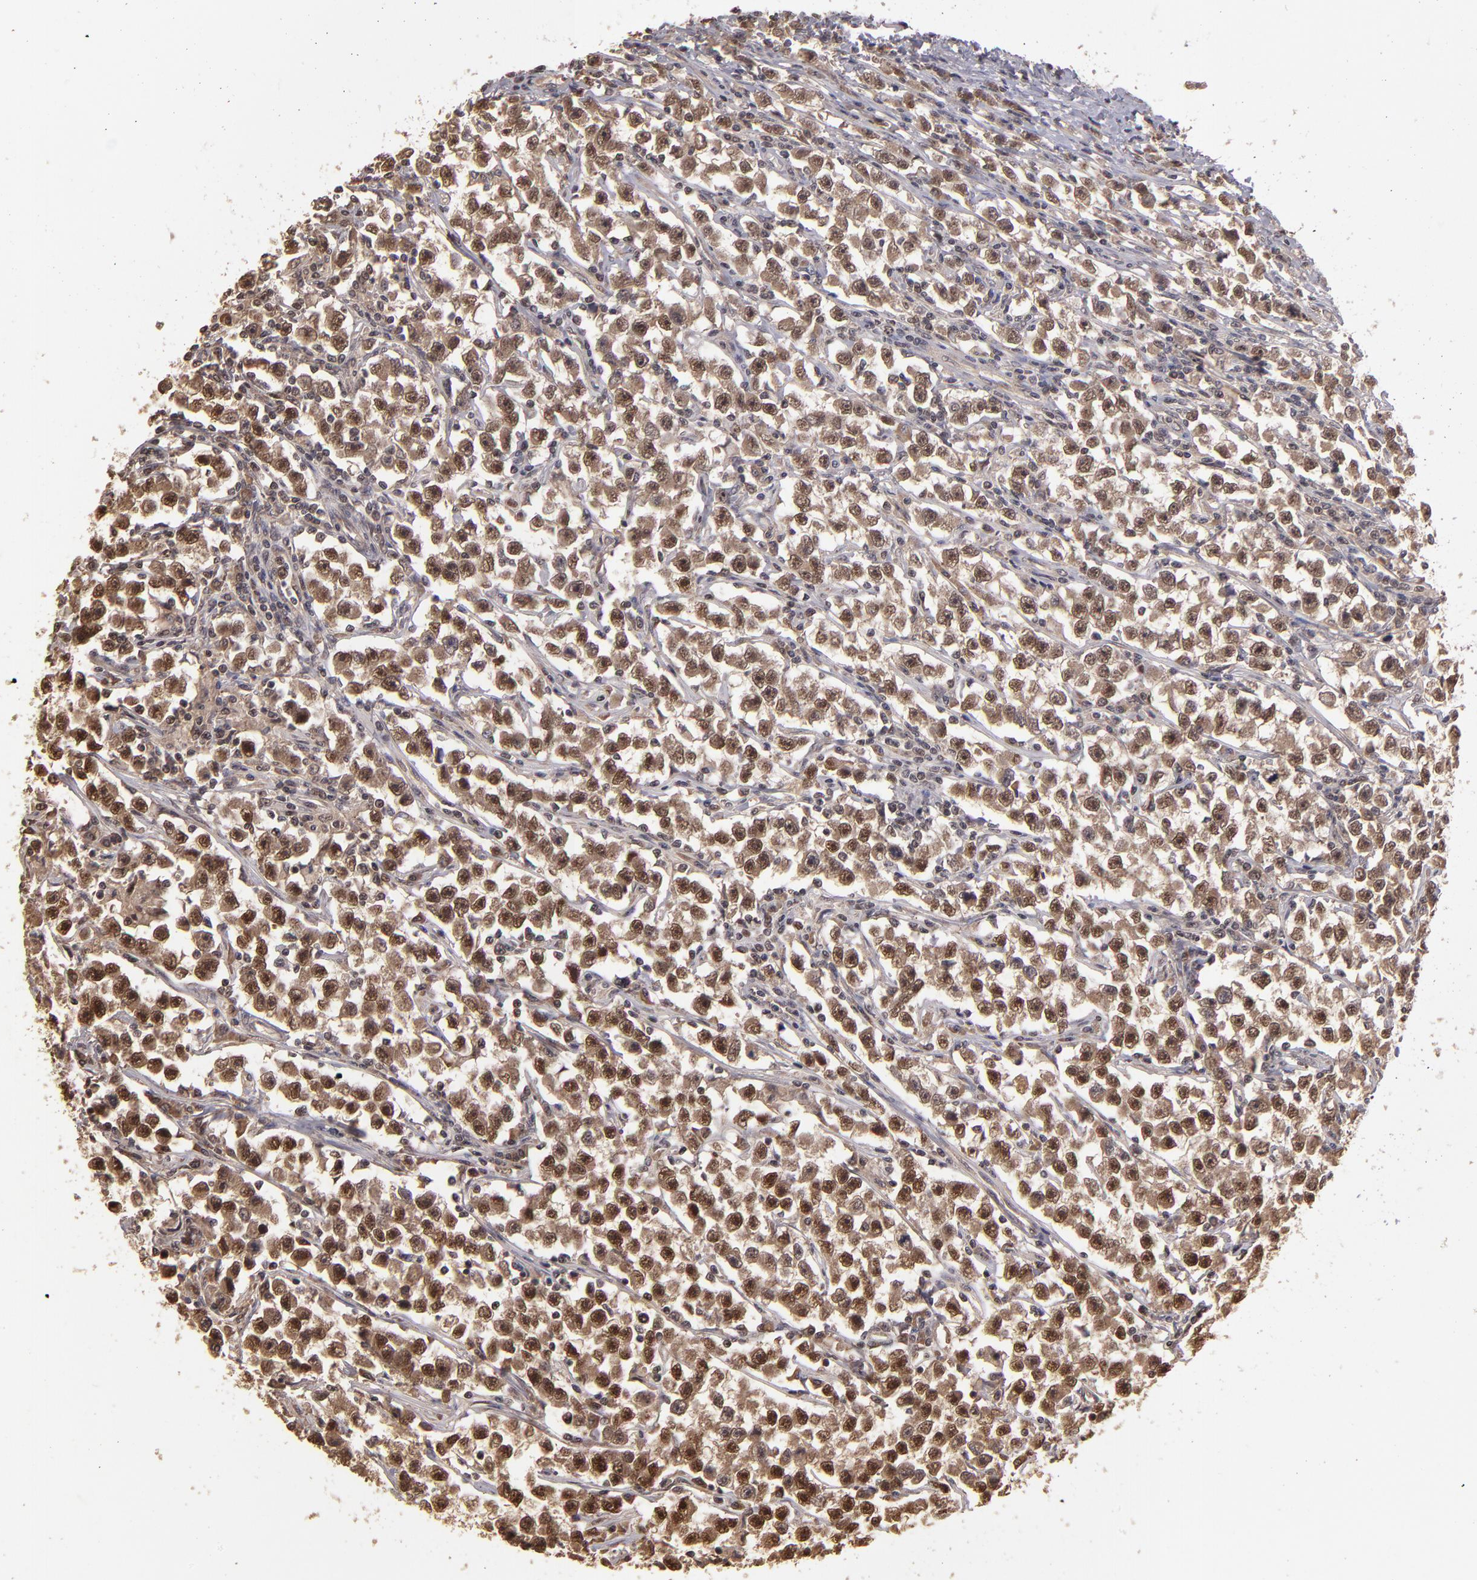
{"staining": {"intensity": "strong", "quantity": ">75%", "location": "nuclear"}, "tissue": "testis cancer", "cell_type": "Tumor cells", "image_type": "cancer", "snomed": [{"axis": "morphology", "description": "Seminoma, NOS"}, {"axis": "topography", "description": "Testis"}], "caption": "Testis cancer stained for a protein shows strong nuclear positivity in tumor cells. (IHC, brightfield microscopy, high magnification).", "gene": "ABHD12B", "patient": {"sex": "male", "age": 33}}